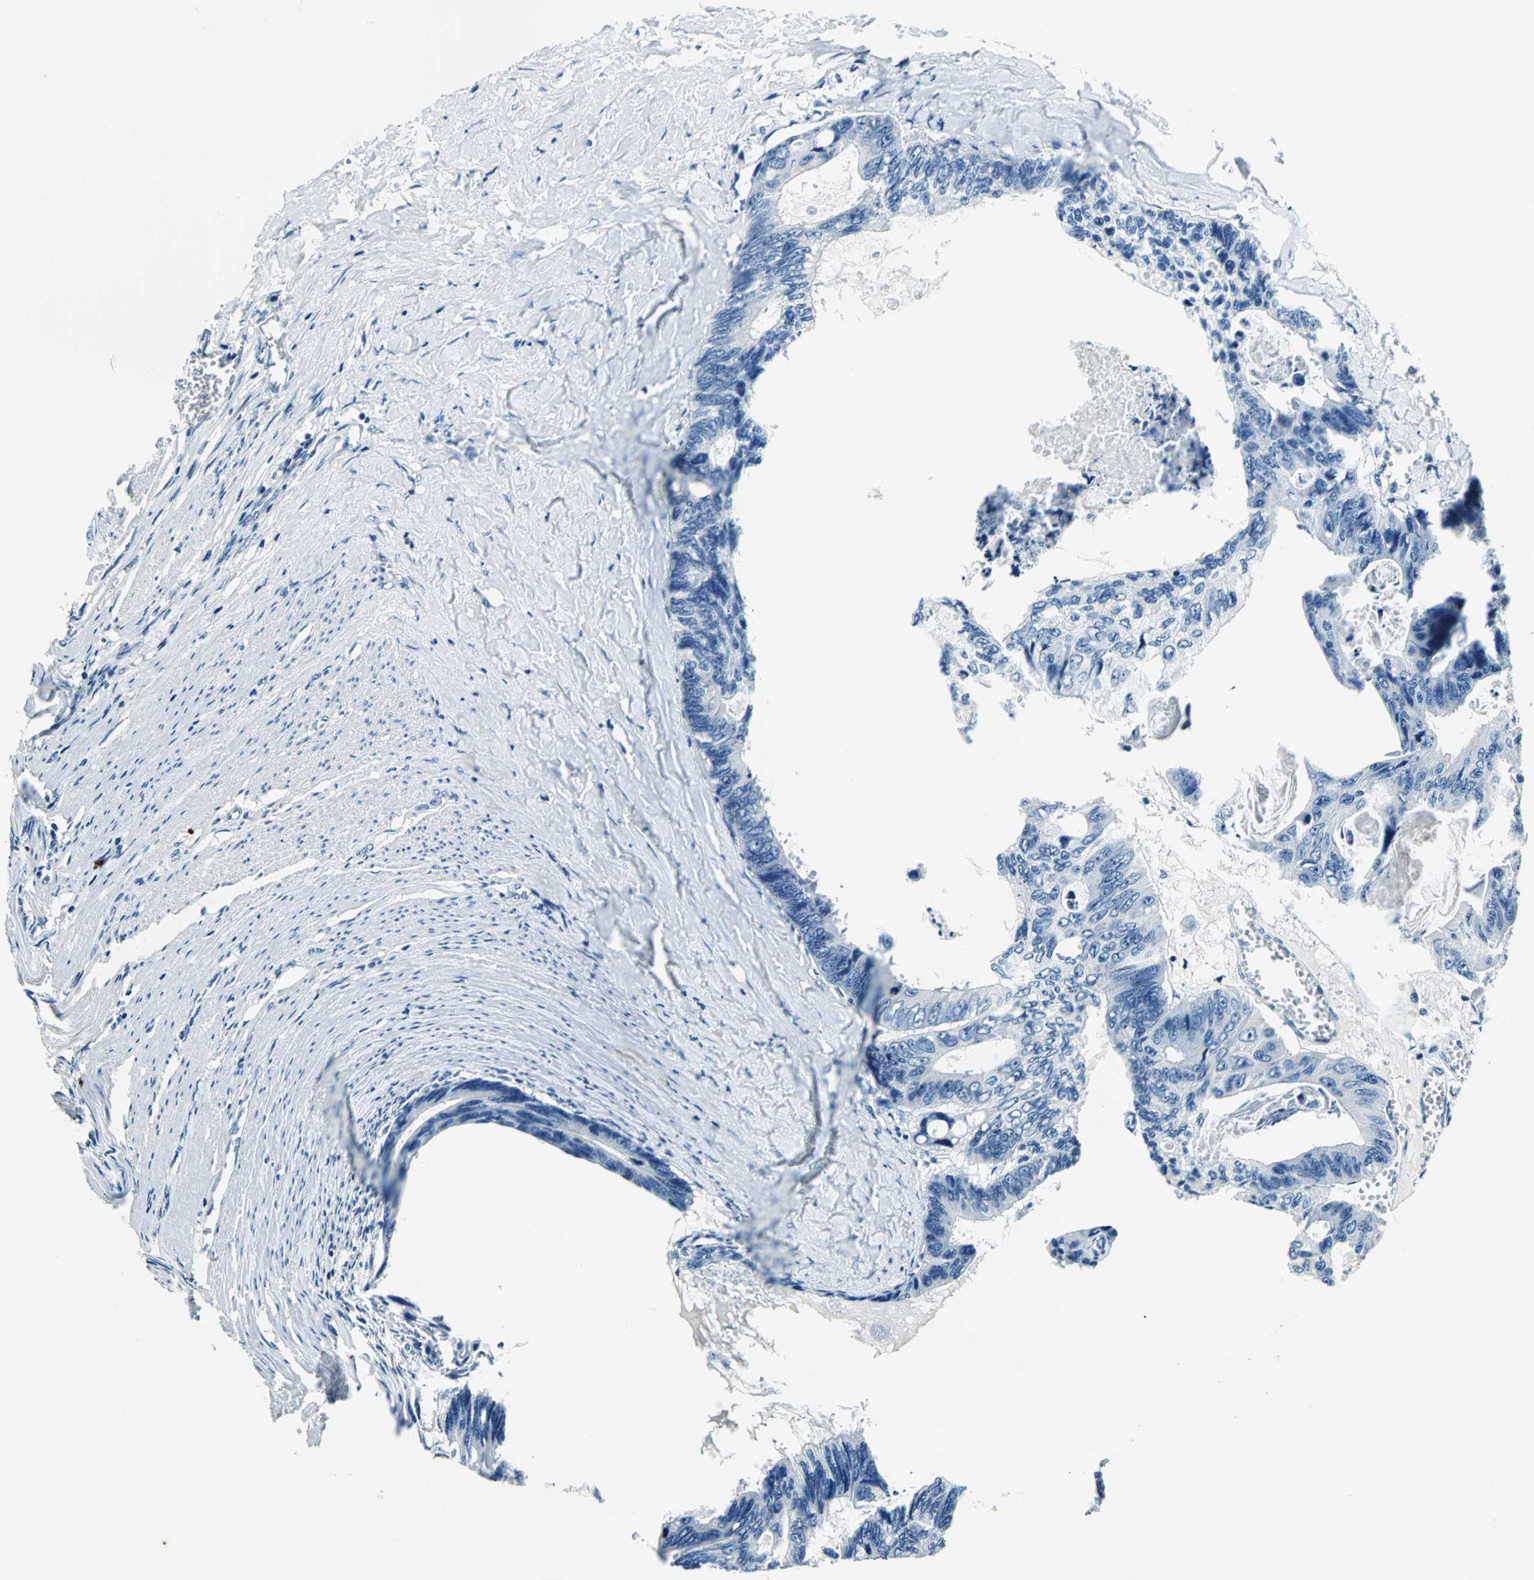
{"staining": {"intensity": "negative", "quantity": "none", "location": "none"}, "tissue": "colorectal cancer", "cell_type": "Tumor cells", "image_type": "cancer", "snomed": [{"axis": "morphology", "description": "Adenocarcinoma, NOS"}, {"axis": "topography", "description": "Colon"}], "caption": "Adenocarcinoma (colorectal) was stained to show a protein in brown. There is no significant positivity in tumor cells.", "gene": "RAD17", "patient": {"sex": "female", "age": 55}}